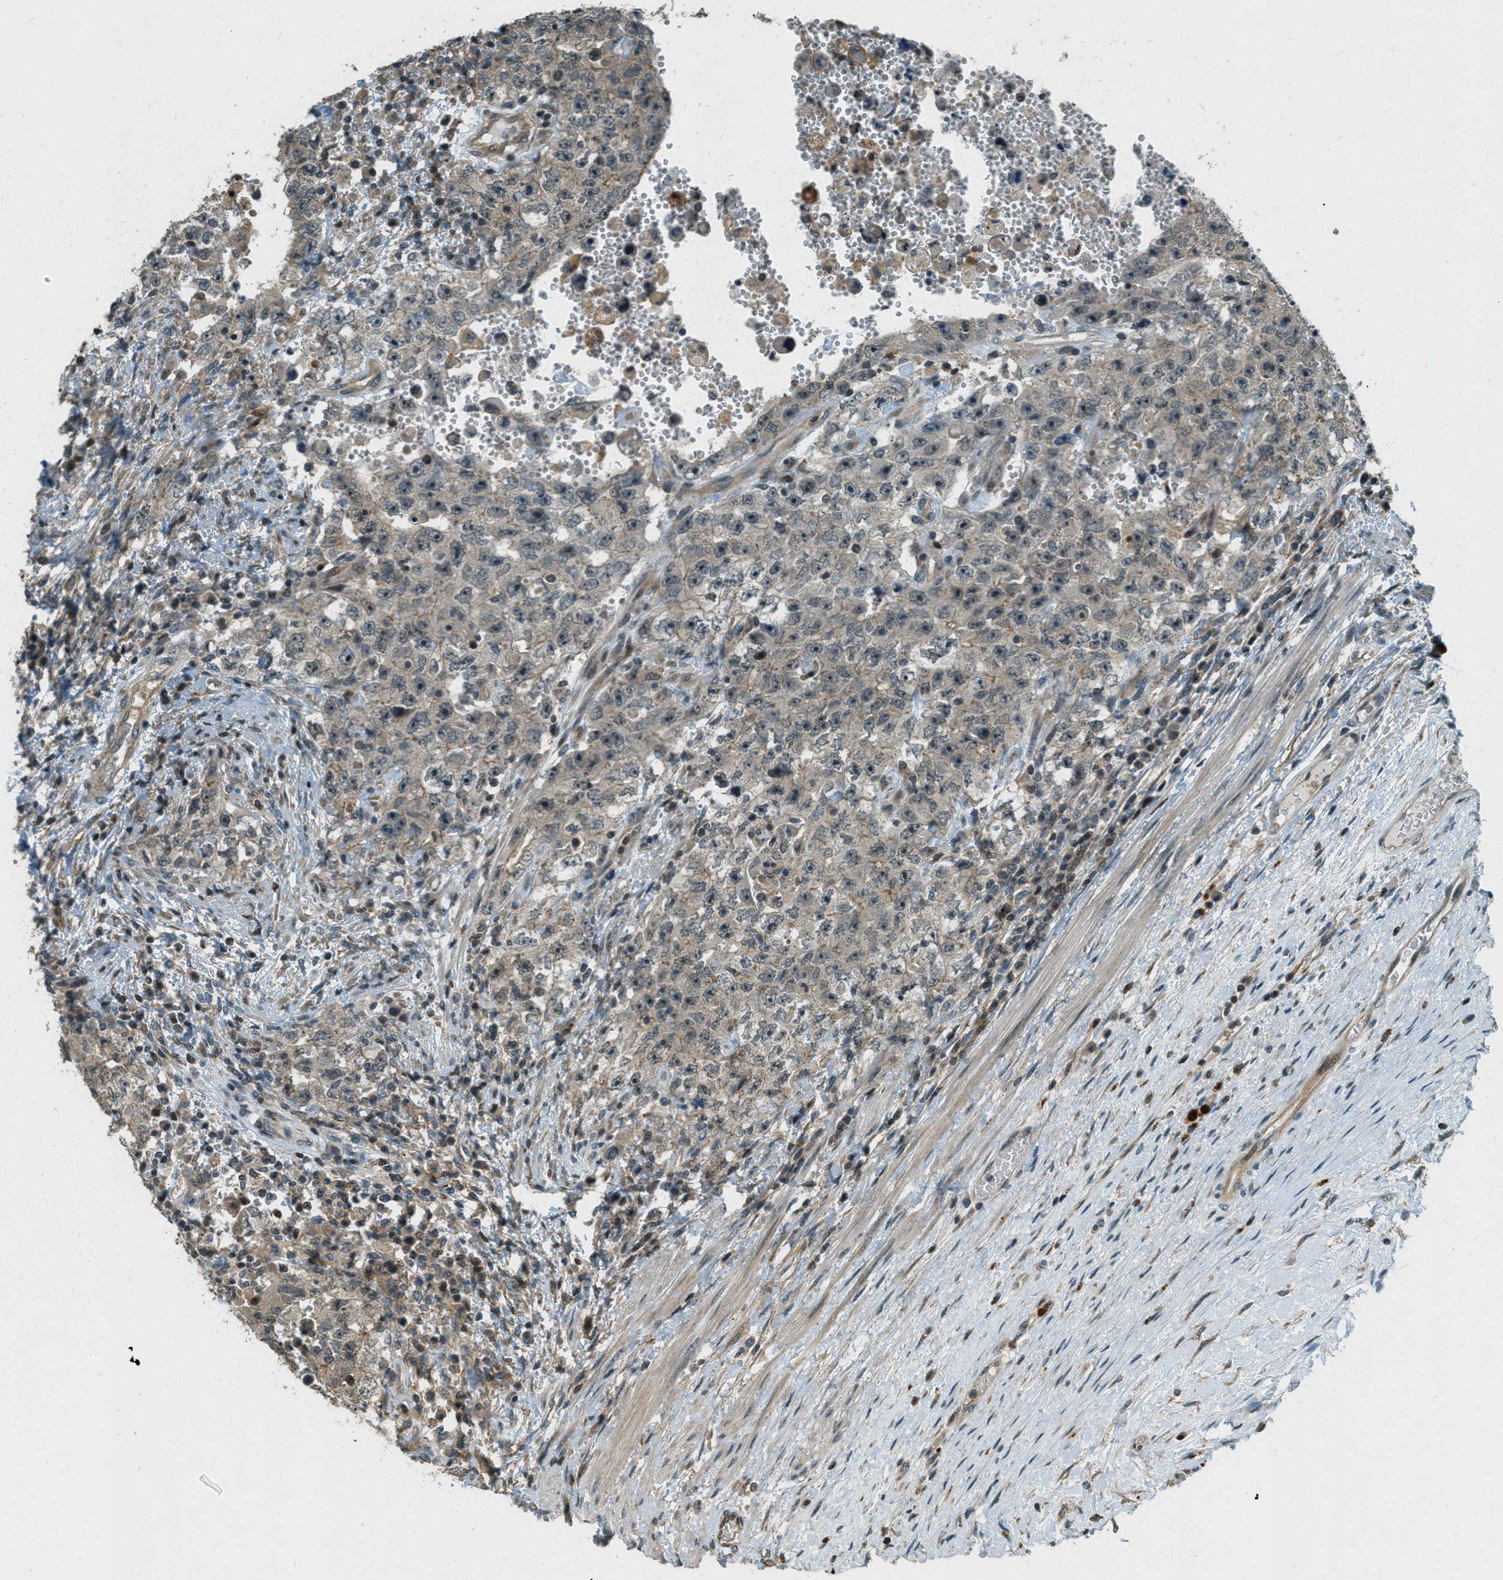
{"staining": {"intensity": "weak", "quantity": ">75%", "location": "cytoplasmic/membranous"}, "tissue": "testis cancer", "cell_type": "Tumor cells", "image_type": "cancer", "snomed": [{"axis": "morphology", "description": "Carcinoma, Embryonal, NOS"}, {"axis": "topography", "description": "Testis"}], "caption": "Protein expression analysis of testis embryonal carcinoma displays weak cytoplasmic/membranous positivity in about >75% of tumor cells.", "gene": "PTPN23", "patient": {"sex": "male", "age": 26}}